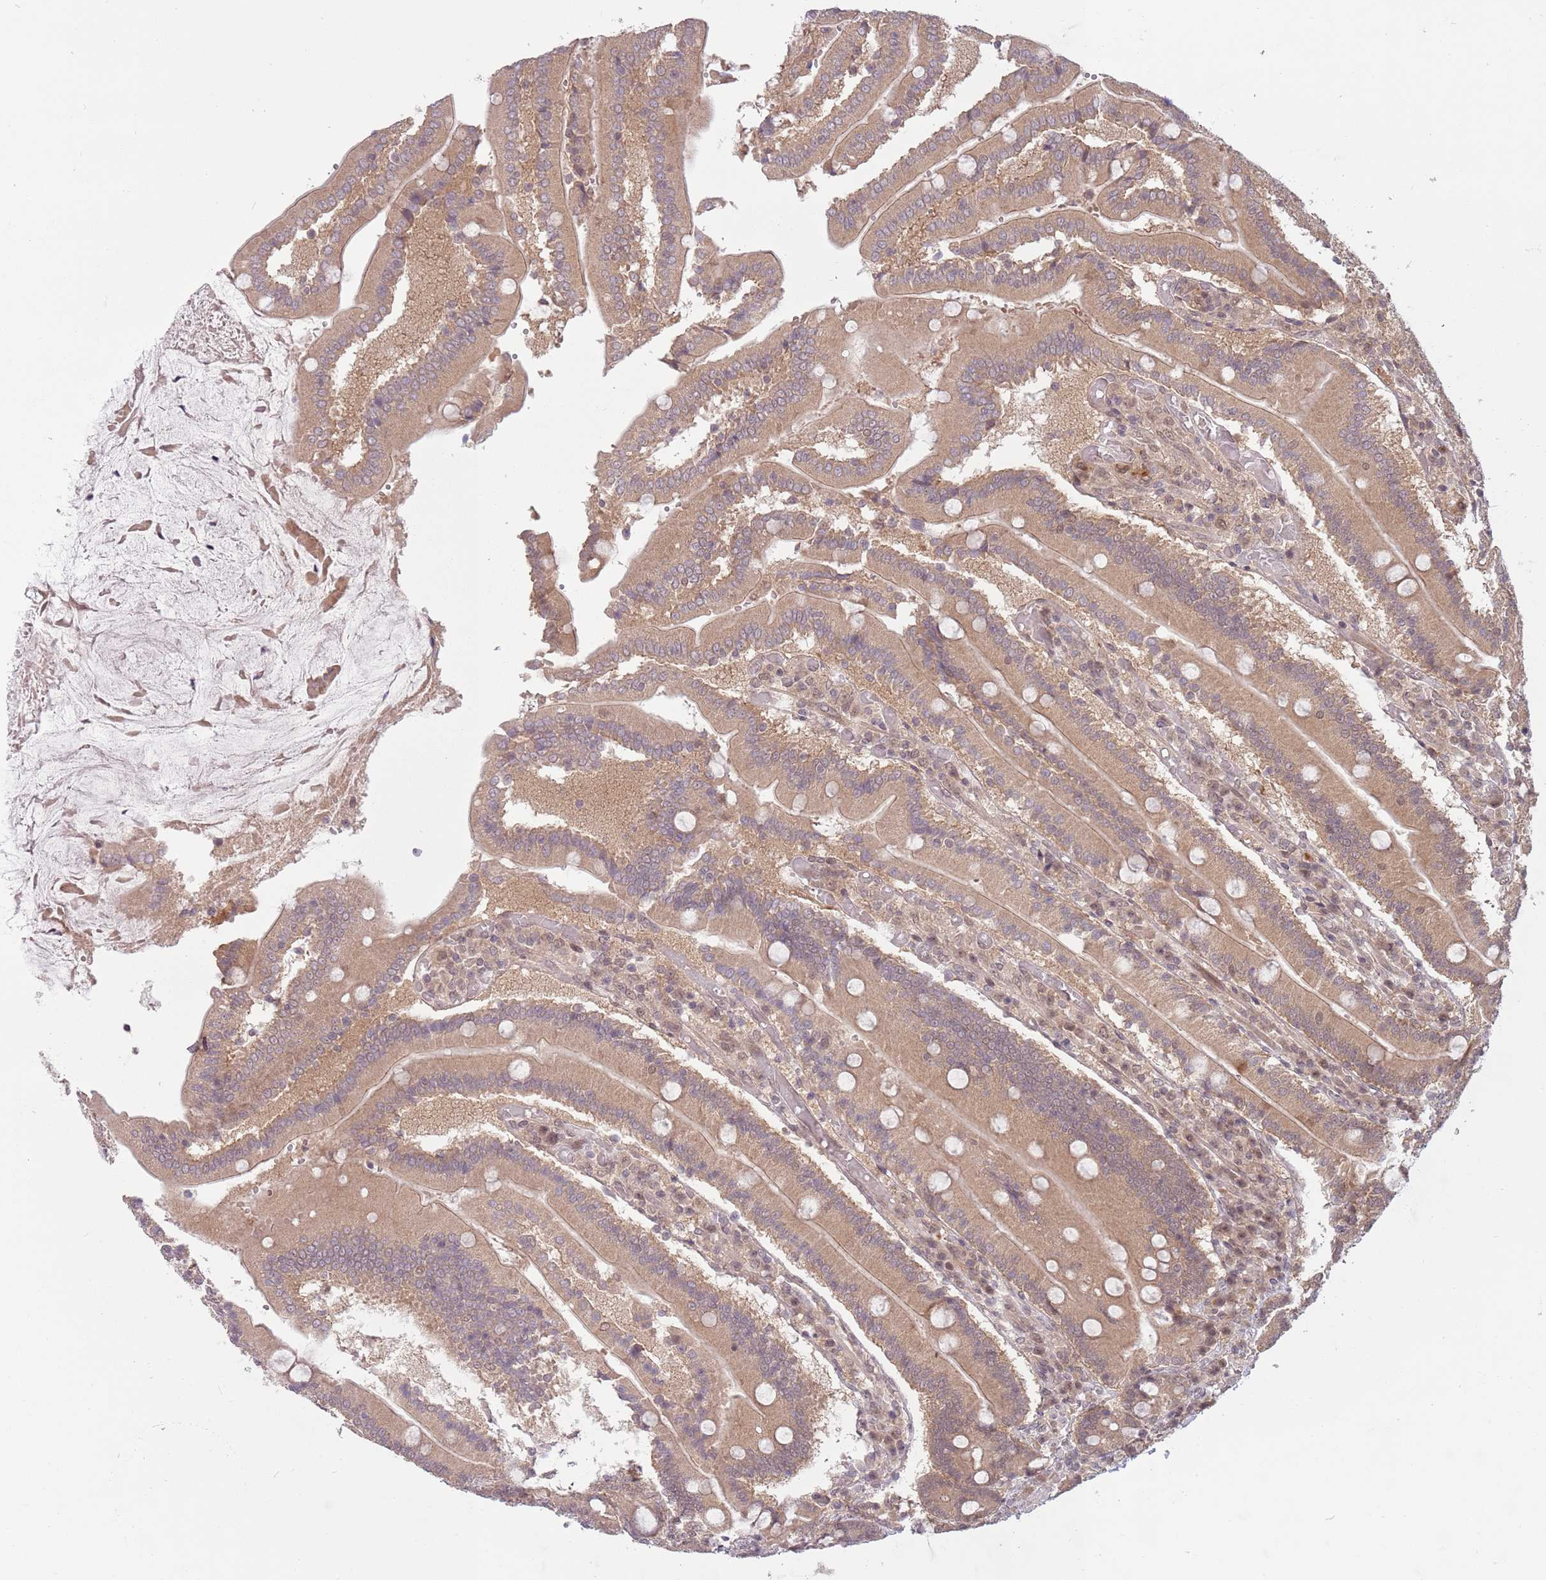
{"staining": {"intensity": "moderate", "quantity": ">75%", "location": "cytoplasmic/membranous,nuclear"}, "tissue": "duodenum", "cell_type": "Glandular cells", "image_type": "normal", "snomed": [{"axis": "morphology", "description": "Normal tissue, NOS"}, {"axis": "topography", "description": "Duodenum"}], "caption": "A high-resolution image shows immunohistochemistry (IHC) staining of benign duodenum, which shows moderate cytoplasmic/membranous,nuclear expression in approximately >75% of glandular cells. (IHC, brightfield microscopy, high magnification).", "gene": "ADAMTS3", "patient": {"sex": "female", "age": 62}}